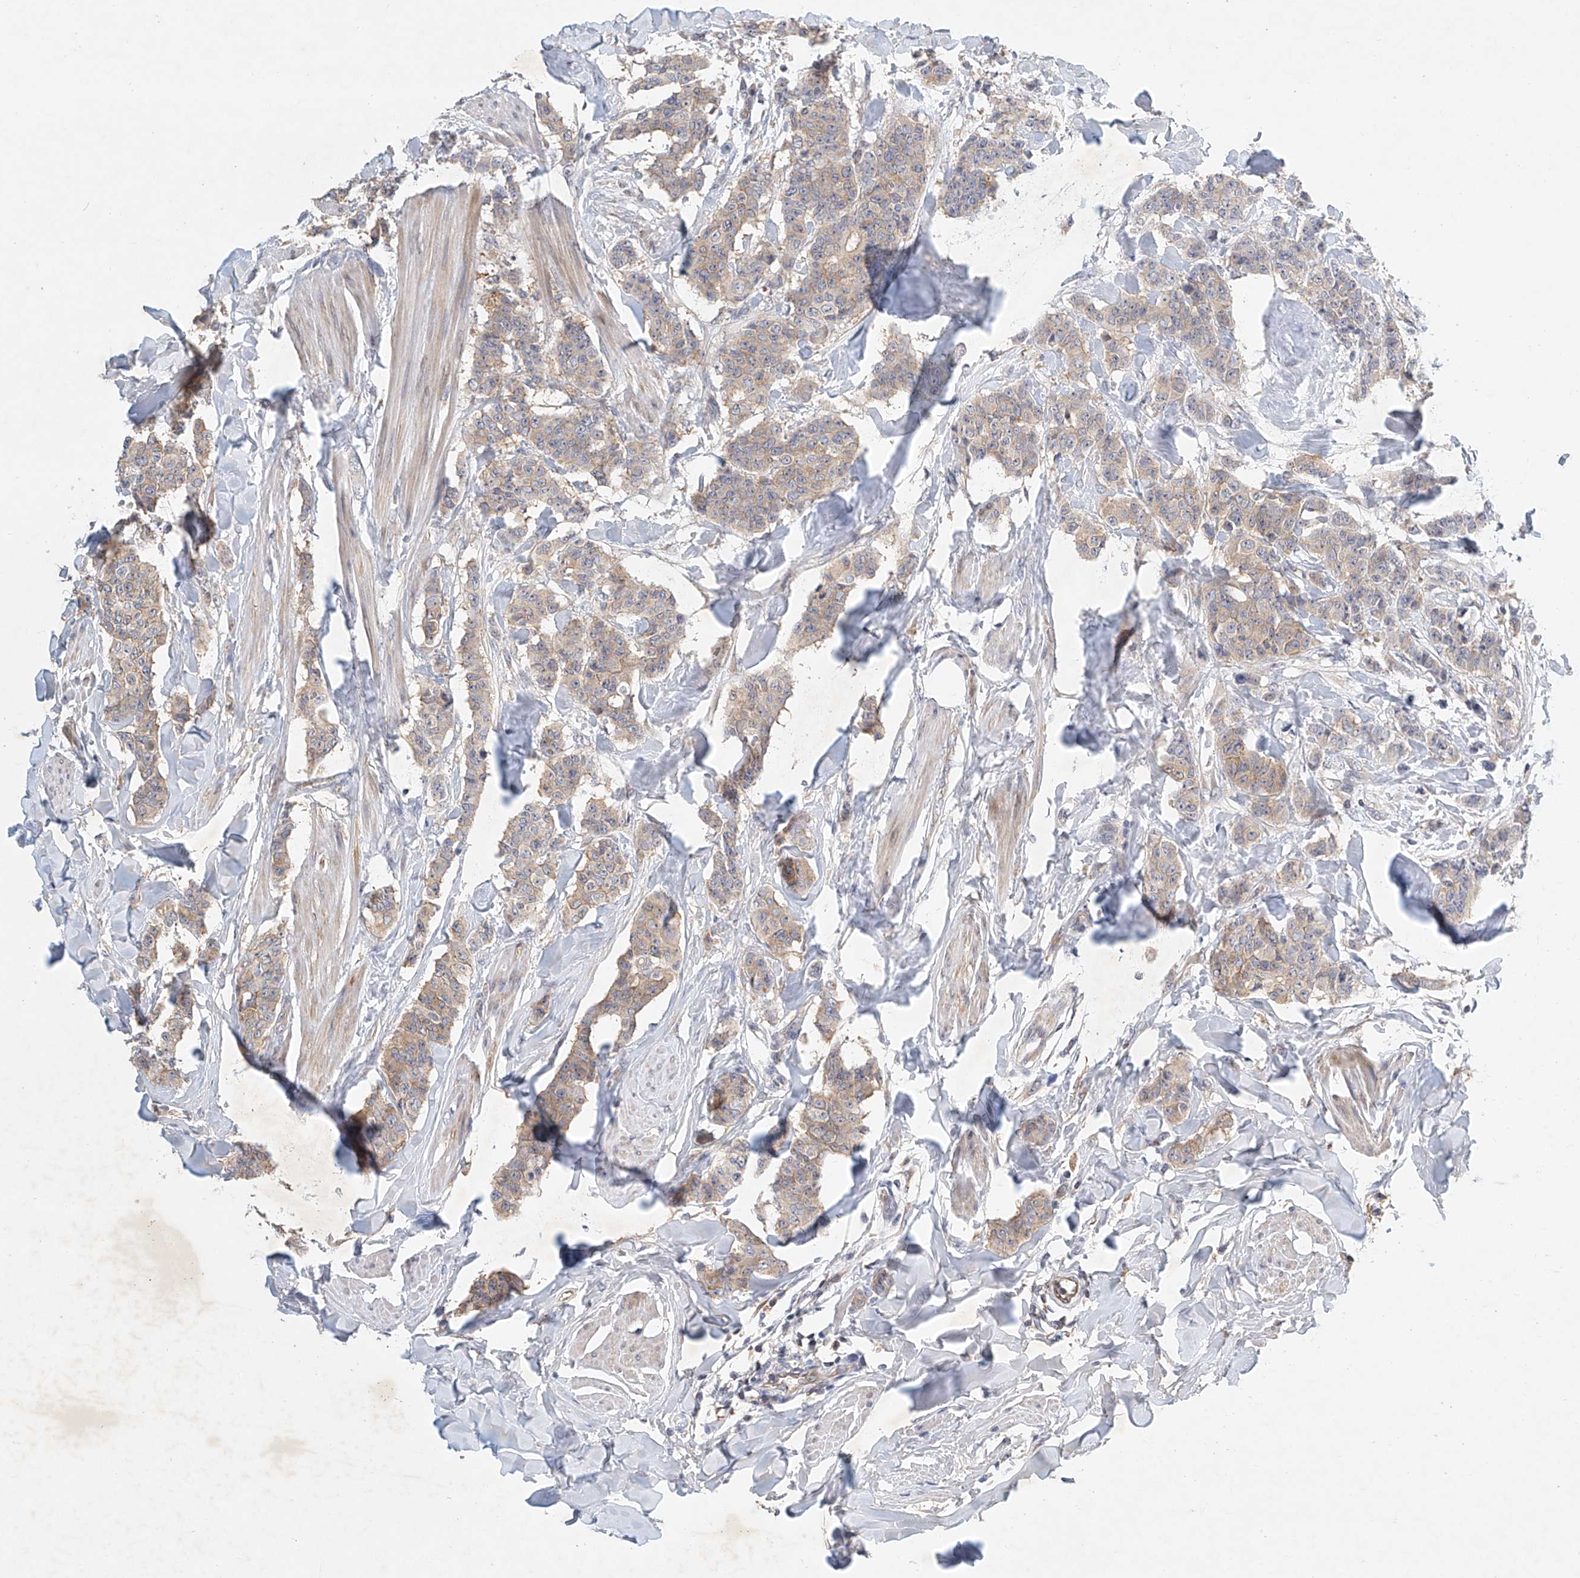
{"staining": {"intensity": "weak", "quantity": ">75%", "location": "cytoplasmic/membranous"}, "tissue": "breast cancer", "cell_type": "Tumor cells", "image_type": "cancer", "snomed": [{"axis": "morphology", "description": "Duct carcinoma"}, {"axis": "topography", "description": "Breast"}], "caption": "Human breast cancer stained for a protein (brown) reveals weak cytoplasmic/membranous positive positivity in approximately >75% of tumor cells.", "gene": "CARMIL1", "patient": {"sex": "female", "age": 40}}